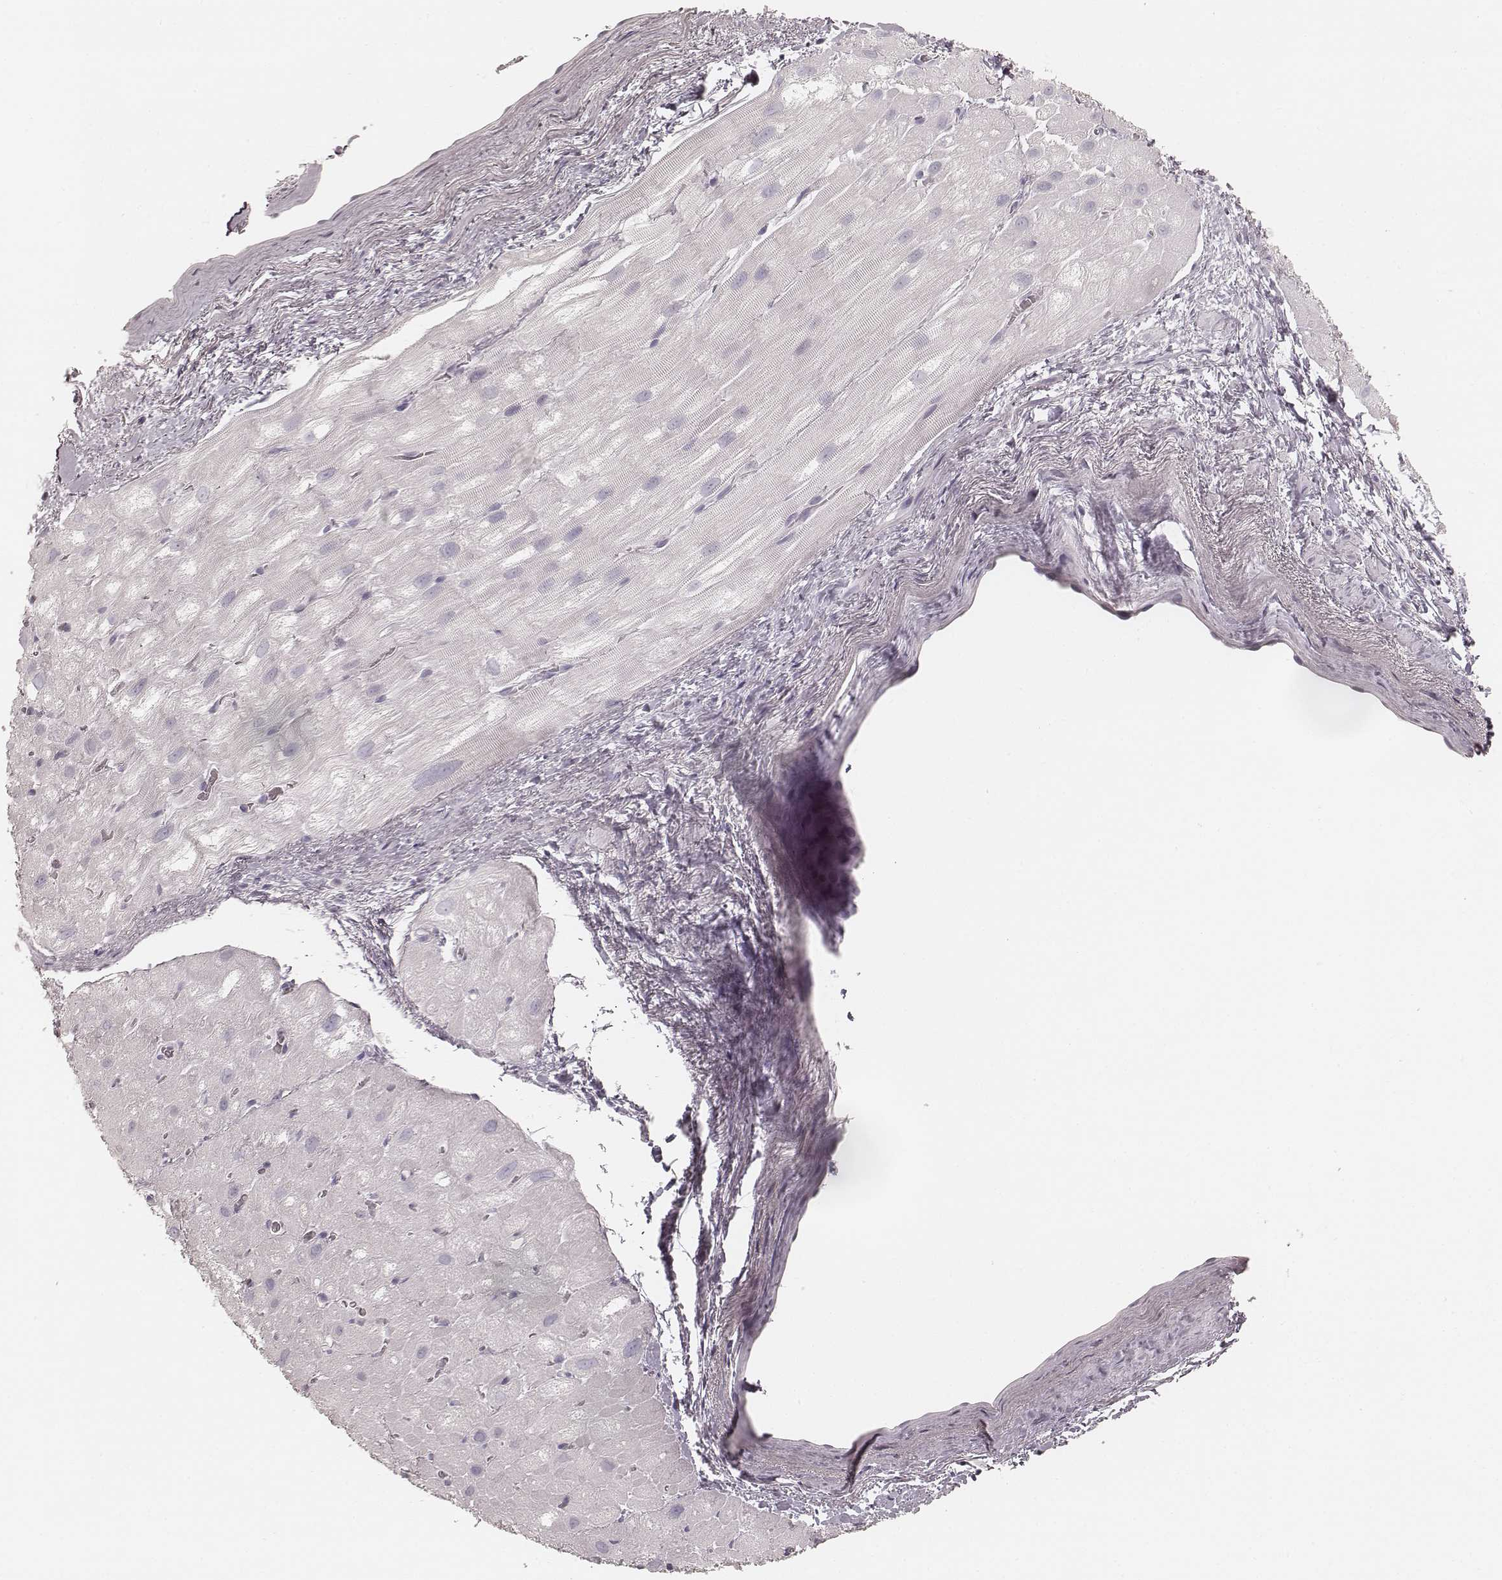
{"staining": {"intensity": "negative", "quantity": "none", "location": "none"}, "tissue": "heart muscle", "cell_type": "Cardiomyocytes", "image_type": "normal", "snomed": [{"axis": "morphology", "description": "Normal tissue, NOS"}, {"axis": "topography", "description": "Heart"}], "caption": "This is an immunohistochemistry (IHC) micrograph of normal human heart muscle. There is no staining in cardiomyocytes.", "gene": "KRT82", "patient": {"sex": "male", "age": 61}}